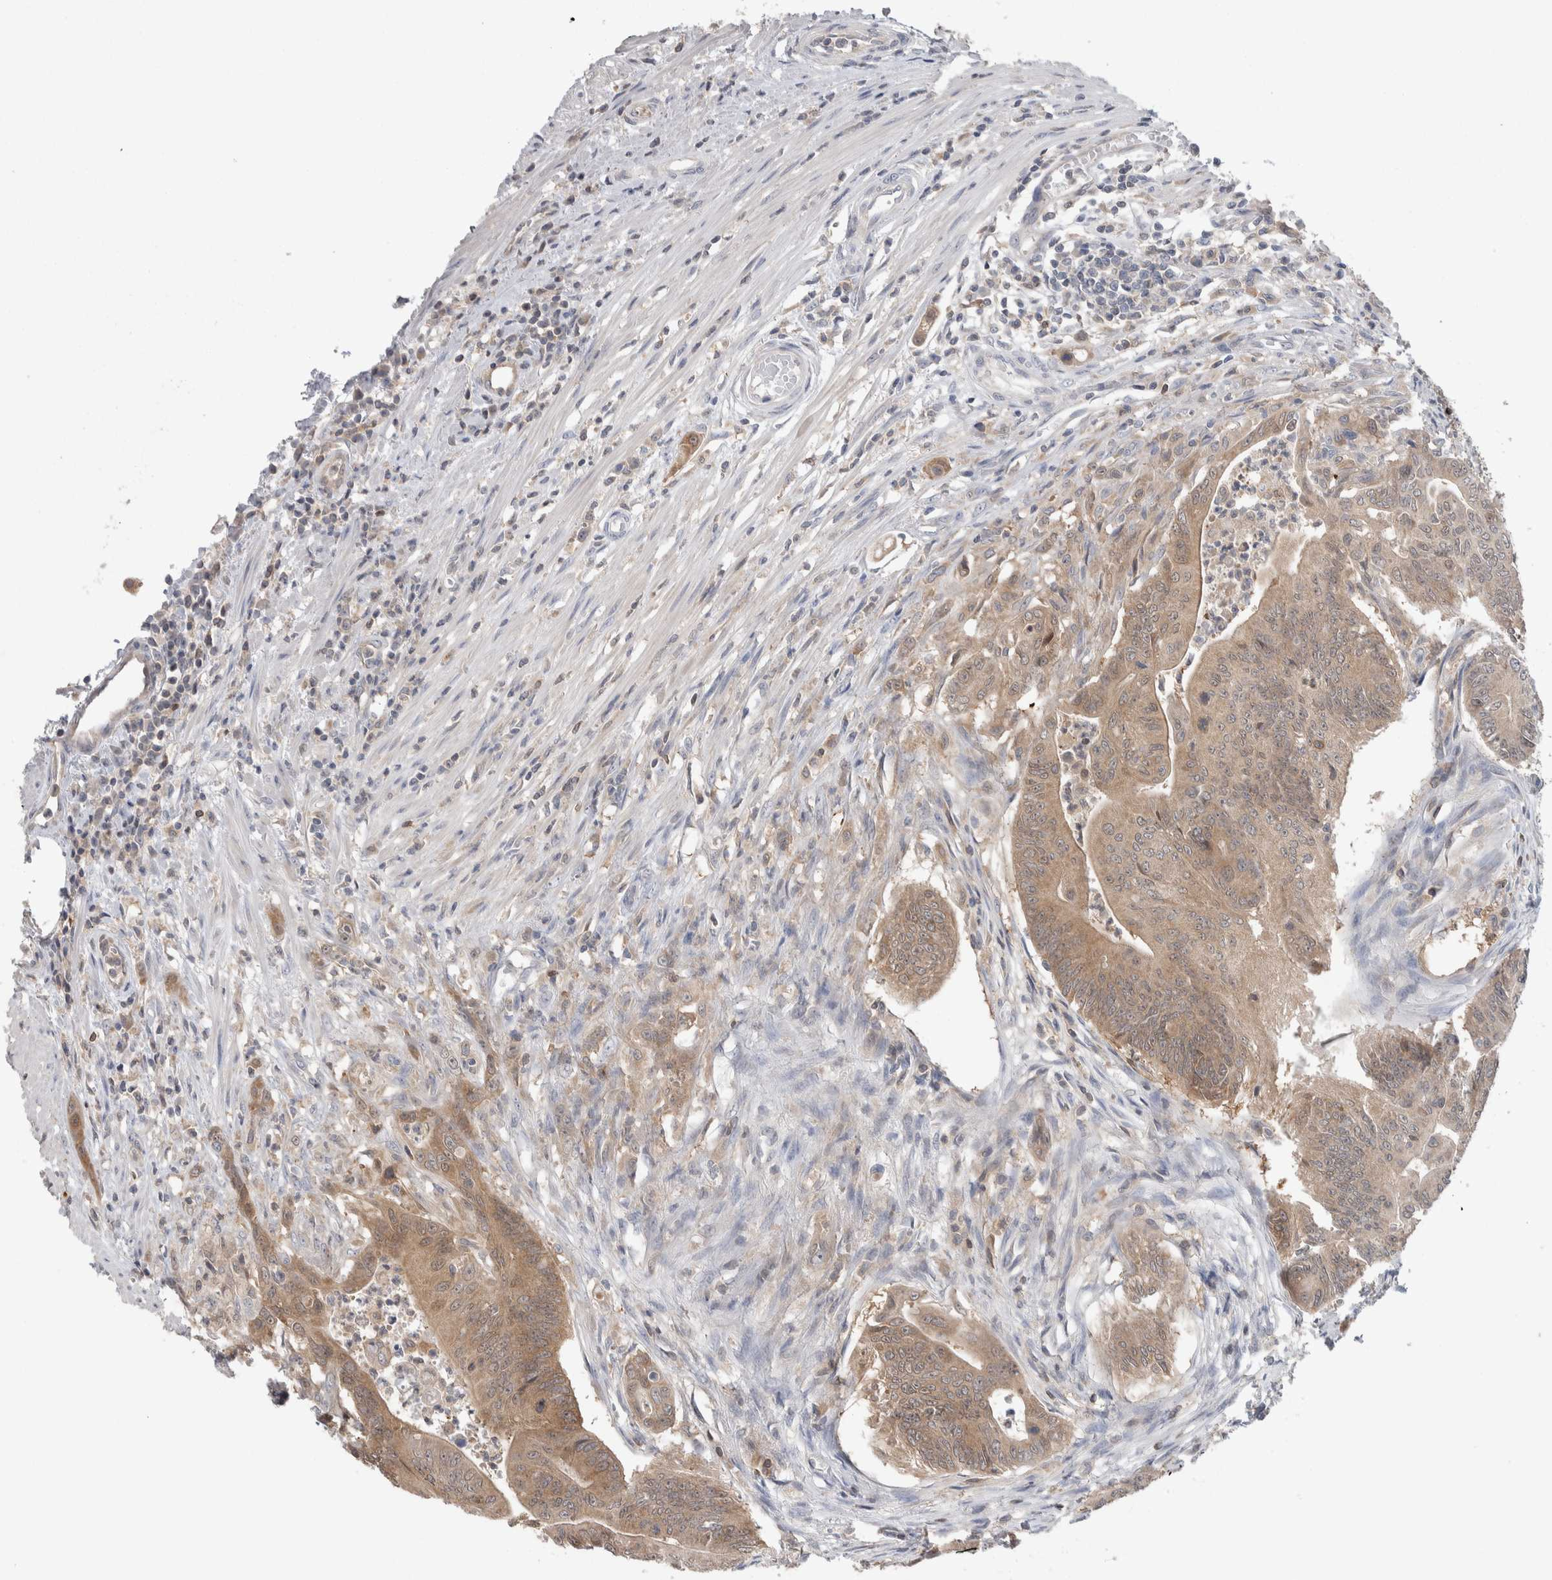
{"staining": {"intensity": "moderate", "quantity": ">75%", "location": "cytoplasmic/membranous"}, "tissue": "colorectal cancer", "cell_type": "Tumor cells", "image_type": "cancer", "snomed": [{"axis": "morphology", "description": "Adenoma, NOS"}, {"axis": "morphology", "description": "Adenocarcinoma, NOS"}, {"axis": "topography", "description": "Colon"}], "caption": "Colorectal cancer tissue demonstrates moderate cytoplasmic/membranous staining in approximately >75% of tumor cells", "gene": "HTATIP2", "patient": {"sex": "male", "age": 79}}